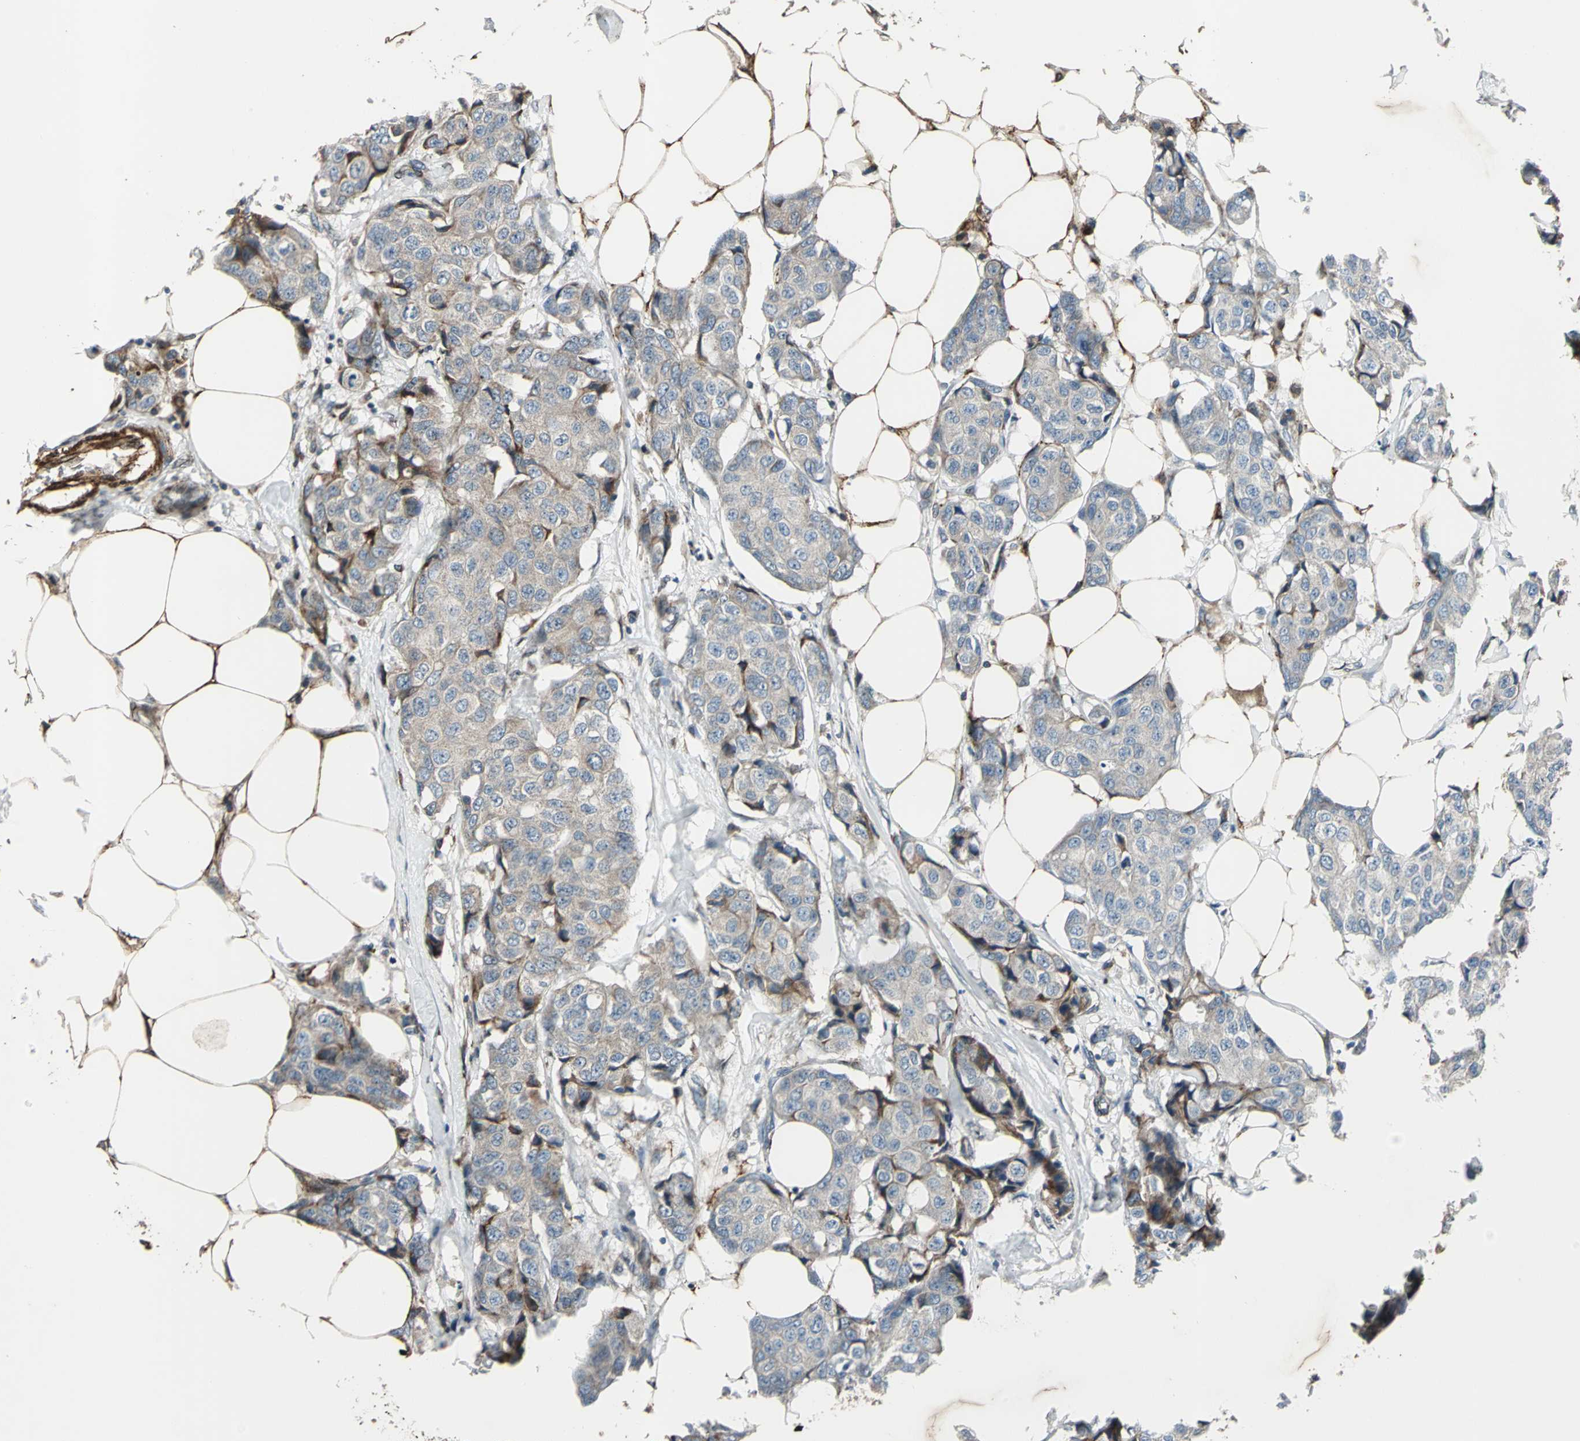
{"staining": {"intensity": "moderate", "quantity": "25%-75%", "location": "cytoplasmic/membranous"}, "tissue": "breast cancer", "cell_type": "Tumor cells", "image_type": "cancer", "snomed": [{"axis": "morphology", "description": "Duct carcinoma"}, {"axis": "topography", "description": "Breast"}], "caption": "DAB immunohistochemical staining of human intraductal carcinoma (breast) exhibits moderate cytoplasmic/membranous protein staining in approximately 25%-75% of tumor cells.", "gene": "HTATIP2", "patient": {"sex": "female", "age": 80}}